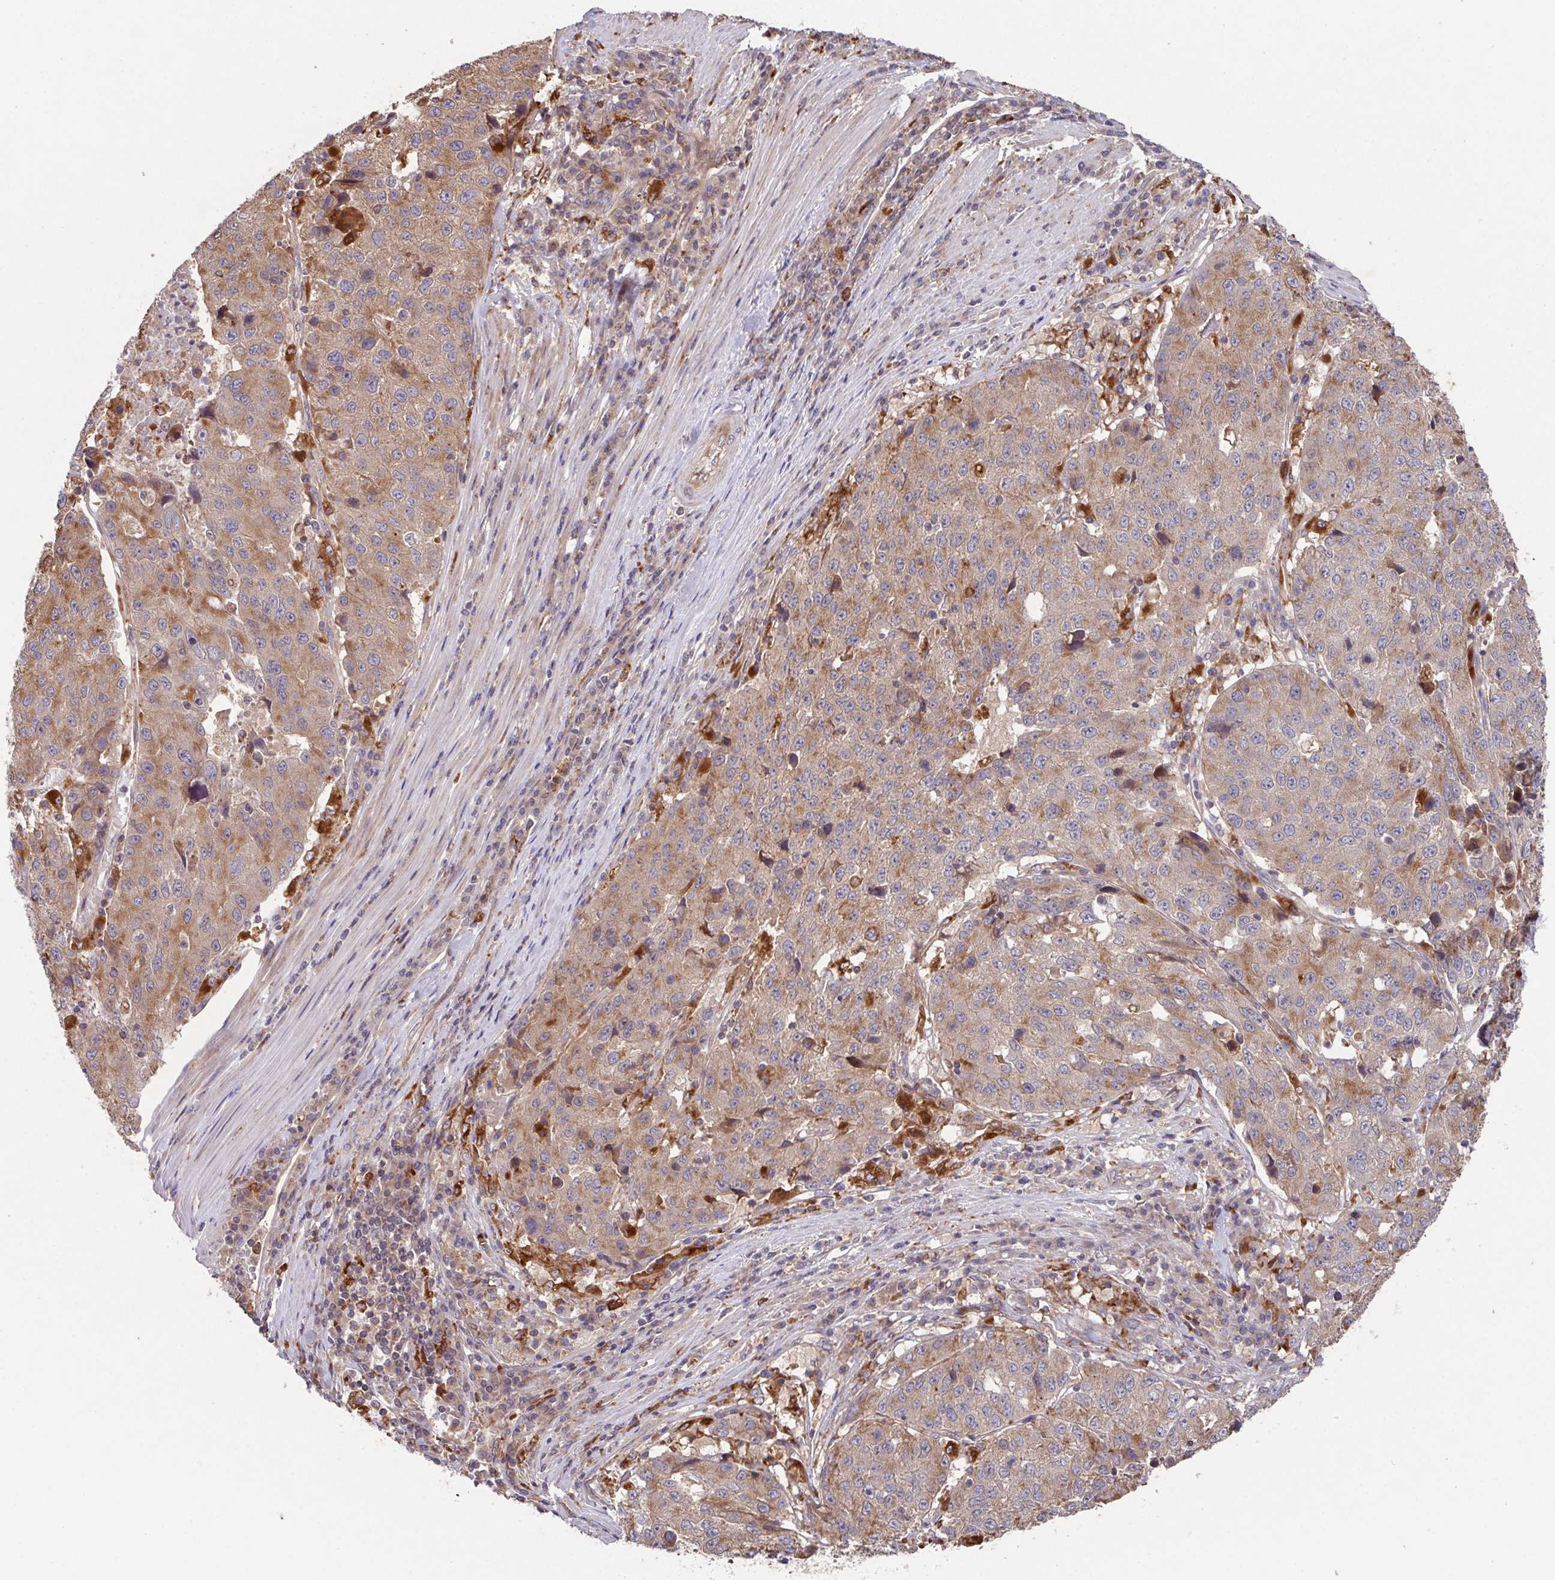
{"staining": {"intensity": "moderate", "quantity": ">75%", "location": "cytoplasmic/membranous"}, "tissue": "stomach cancer", "cell_type": "Tumor cells", "image_type": "cancer", "snomed": [{"axis": "morphology", "description": "Adenocarcinoma, NOS"}, {"axis": "topography", "description": "Stomach"}], "caption": "This is a histology image of IHC staining of stomach cancer (adenocarcinoma), which shows moderate positivity in the cytoplasmic/membranous of tumor cells.", "gene": "TRIM14", "patient": {"sex": "male", "age": 71}}